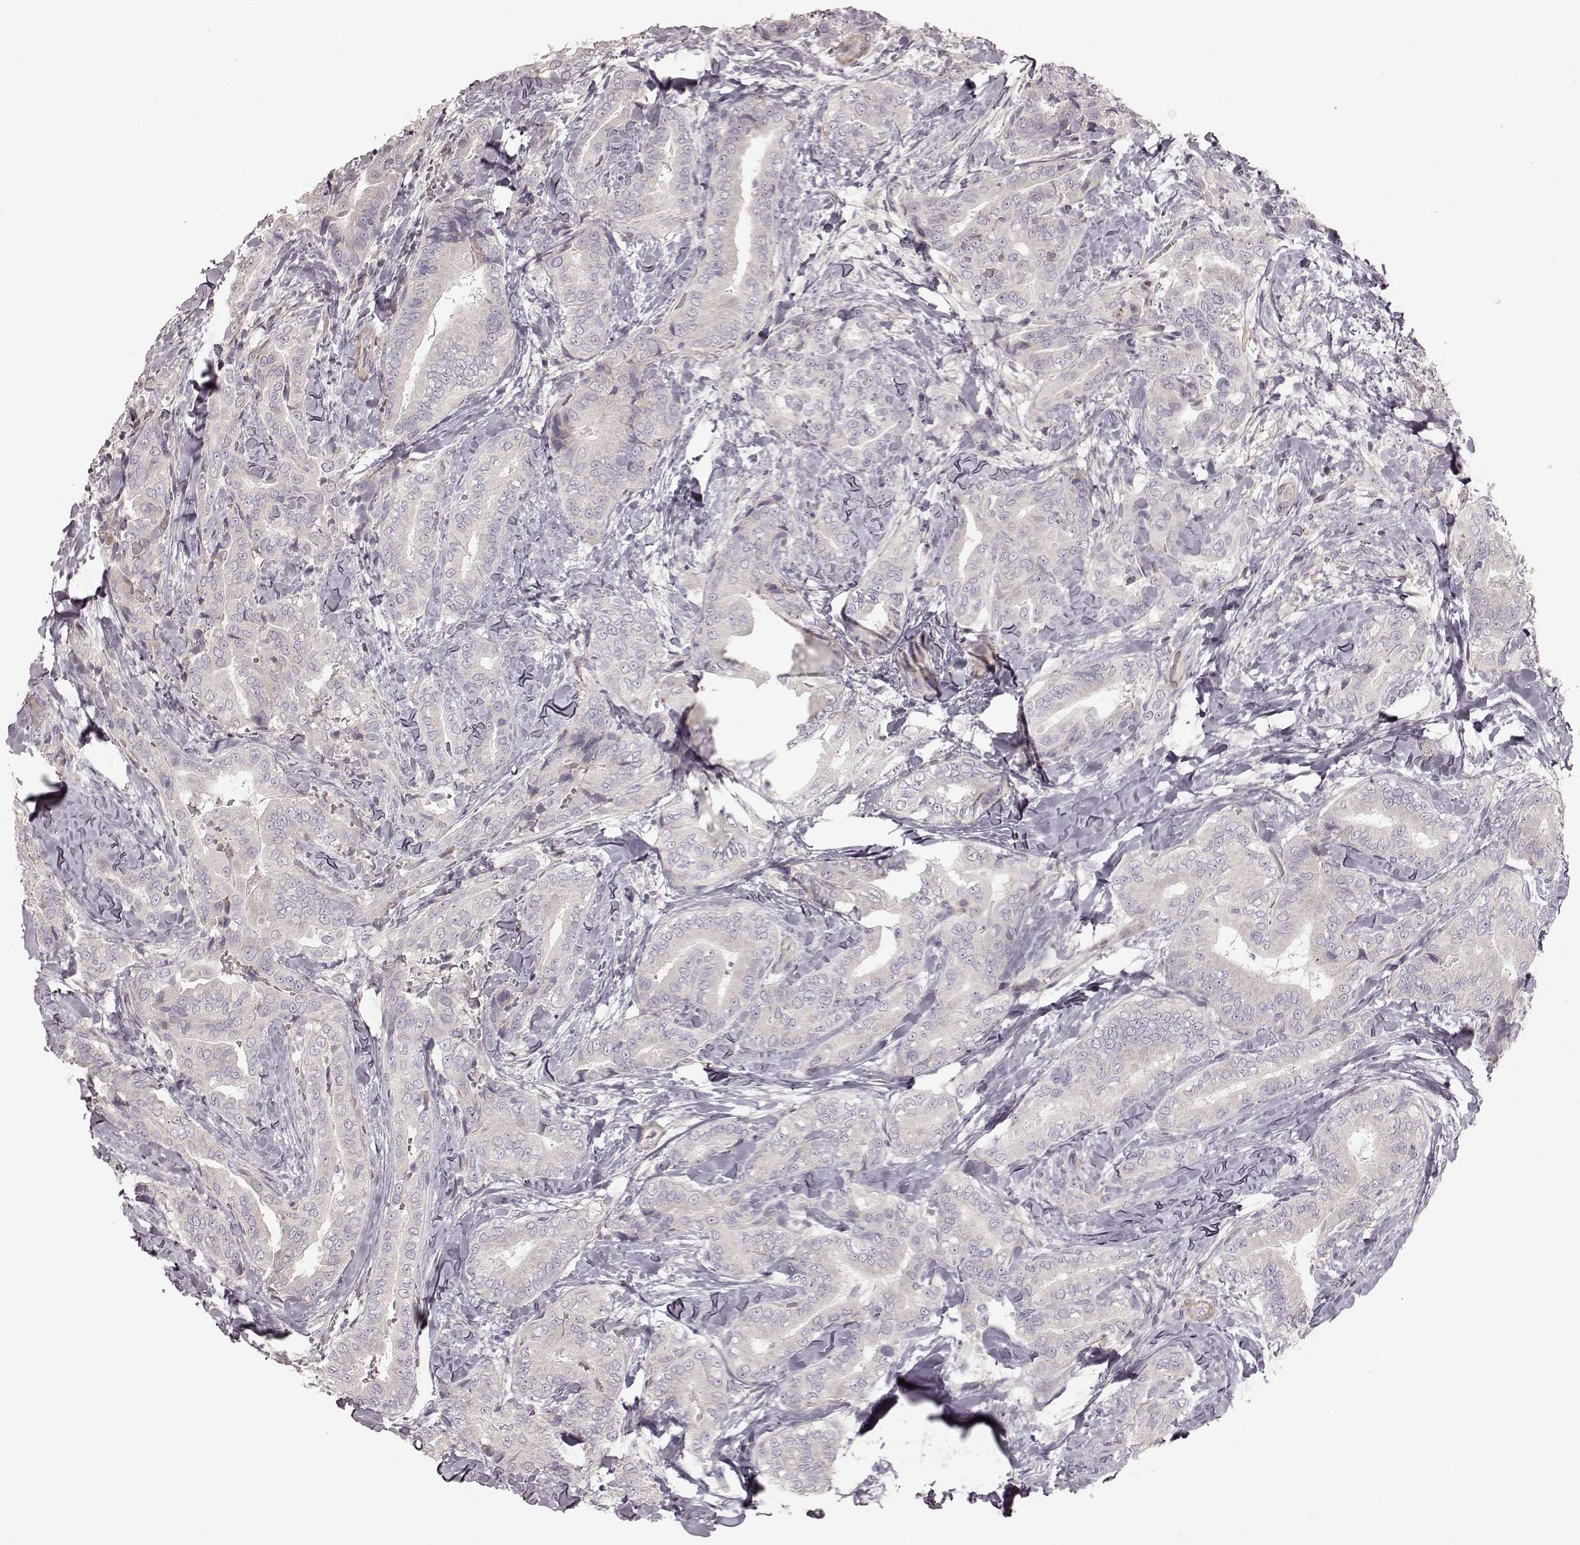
{"staining": {"intensity": "negative", "quantity": "none", "location": "none"}, "tissue": "thyroid cancer", "cell_type": "Tumor cells", "image_type": "cancer", "snomed": [{"axis": "morphology", "description": "Papillary adenocarcinoma, NOS"}, {"axis": "topography", "description": "Thyroid gland"}], "caption": "Tumor cells are negative for brown protein staining in thyroid papillary adenocarcinoma. The staining was performed using DAB (3,3'-diaminobenzidine) to visualize the protein expression in brown, while the nuclei were stained in blue with hematoxylin (Magnification: 20x).", "gene": "KCNJ9", "patient": {"sex": "male", "age": 61}}